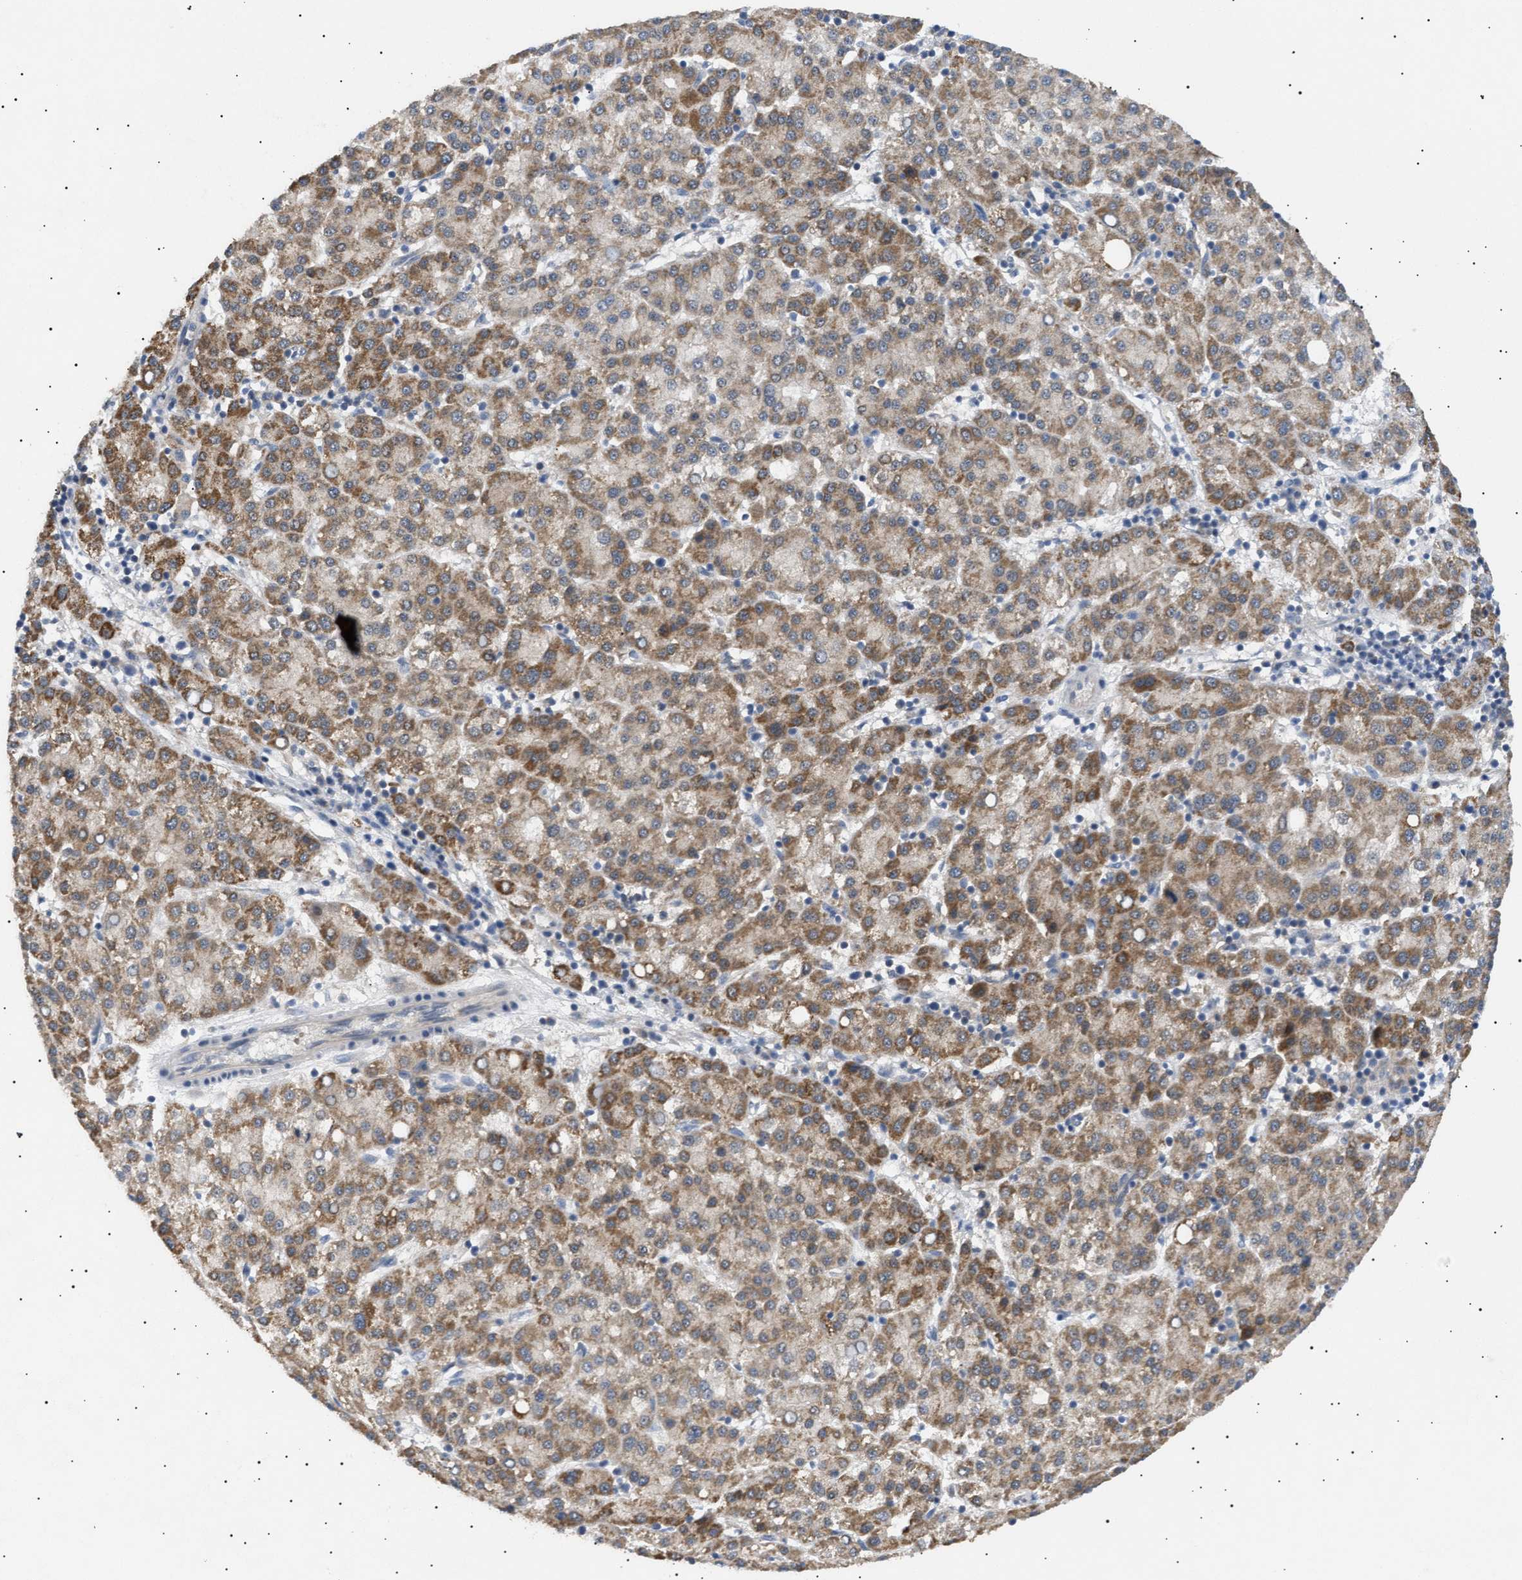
{"staining": {"intensity": "moderate", "quantity": ">75%", "location": "cytoplasmic/membranous"}, "tissue": "liver cancer", "cell_type": "Tumor cells", "image_type": "cancer", "snomed": [{"axis": "morphology", "description": "Carcinoma, Hepatocellular, NOS"}, {"axis": "topography", "description": "Liver"}], "caption": "Protein expression by immunohistochemistry reveals moderate cytoplasmic/membranous expression in about >75% of tumor cells in hepatocellular carcinoma (liver). (brown staining indicates protein expression, while blue staining denotes nuclei).", "gene": "SIRT5", "patient": {"sex": "female", "age": 58}}